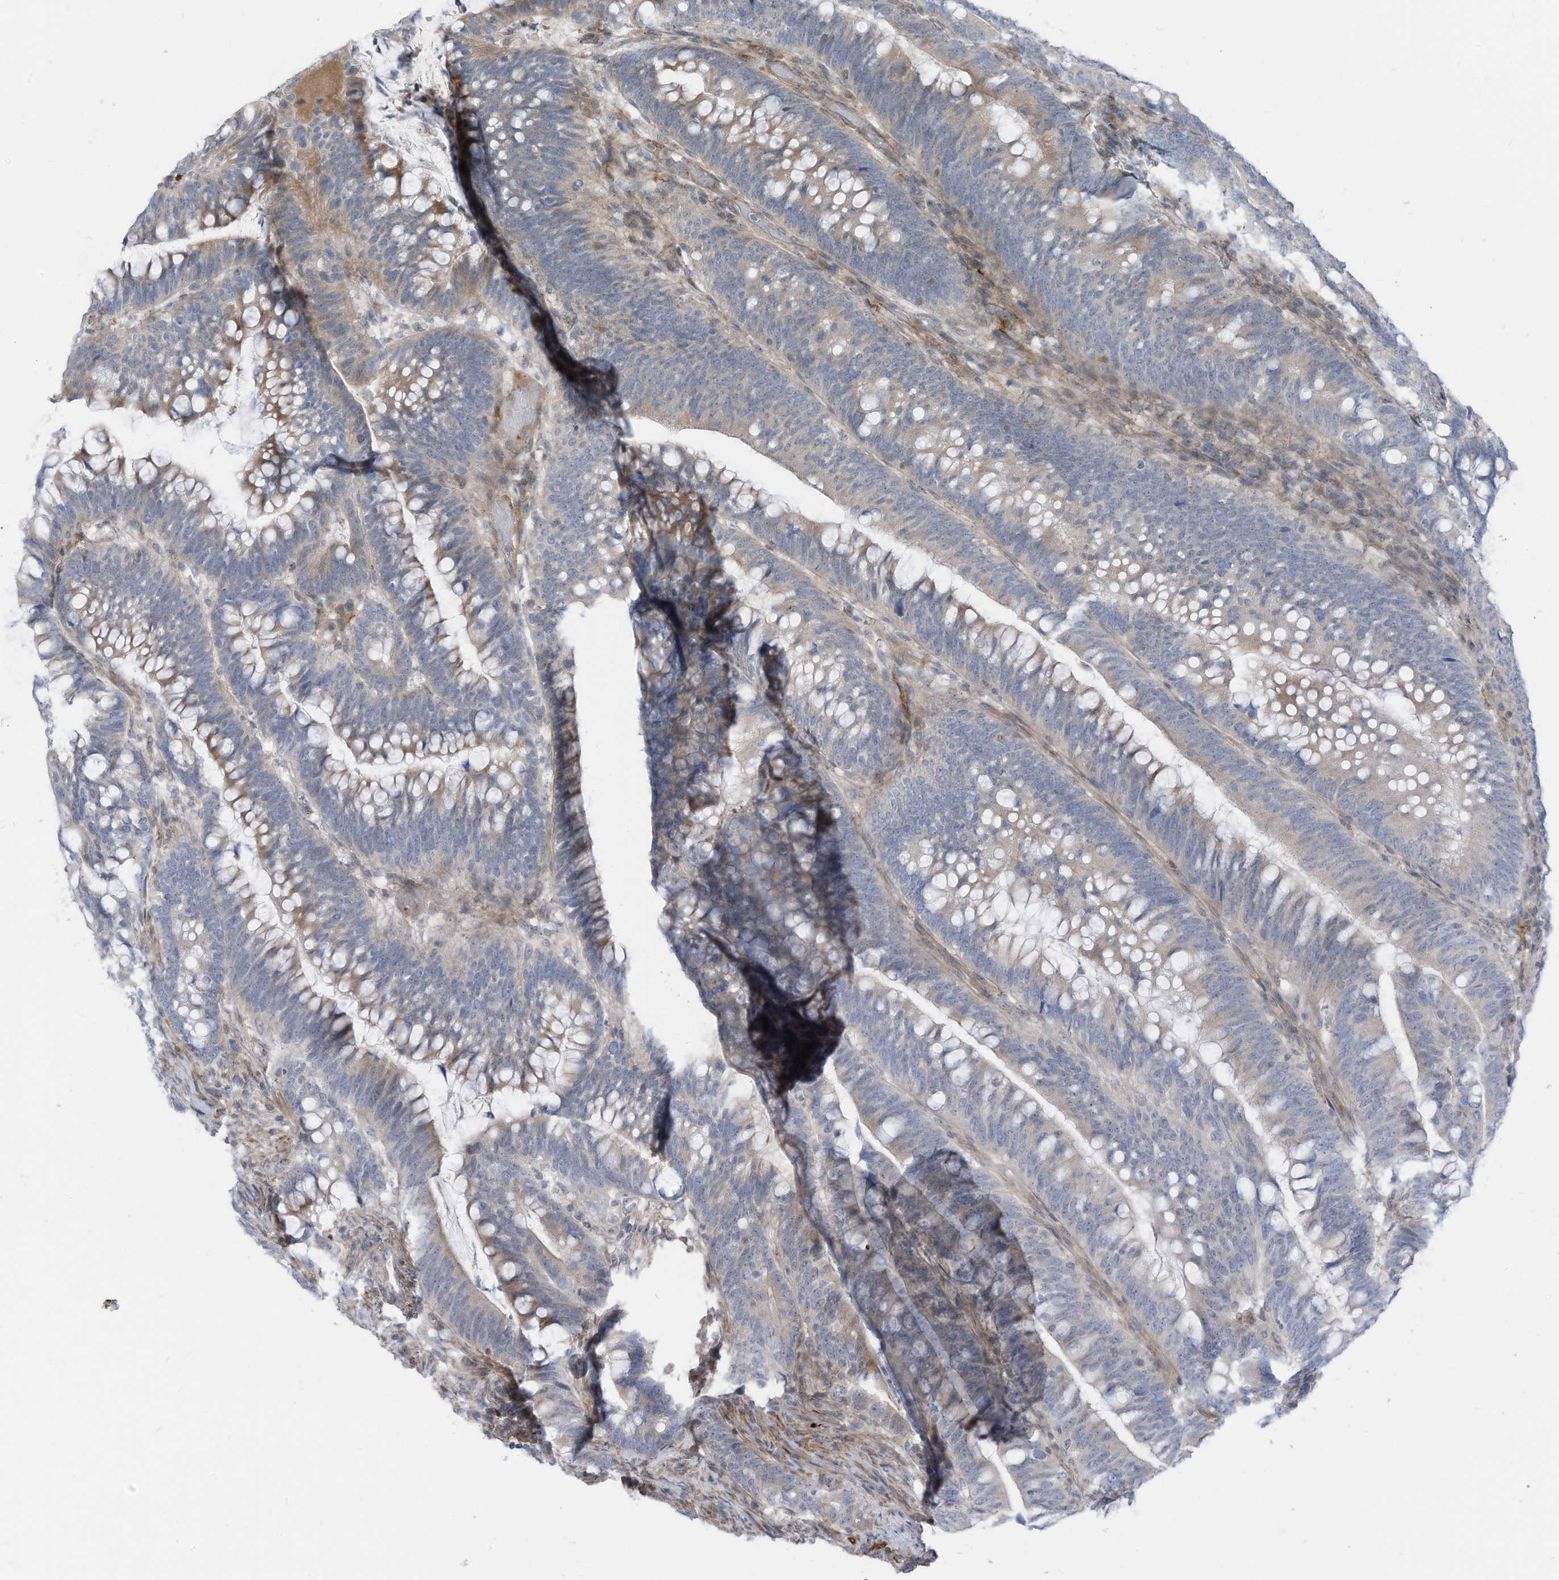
{"staining": {"intensity": "weak", "quantity": "<25%", "location": "cytoplasmic/membranous"}, "tissue": "colorectal cancer", "cell_type": "Tumor cells", "image_type": "cancer", "snomed": [{"axis": "morphology", "description": "Adenocarcinoma, NOS"}, {"axis": "topography", "description": "Colon"}], "caption": "Colorectal adenocarcinoma stained for a protein using immunohistochemistry reveals no expression tumor cells.", "gene": "GPATCH3", "patient": {"sex": "female", "age": 66}}